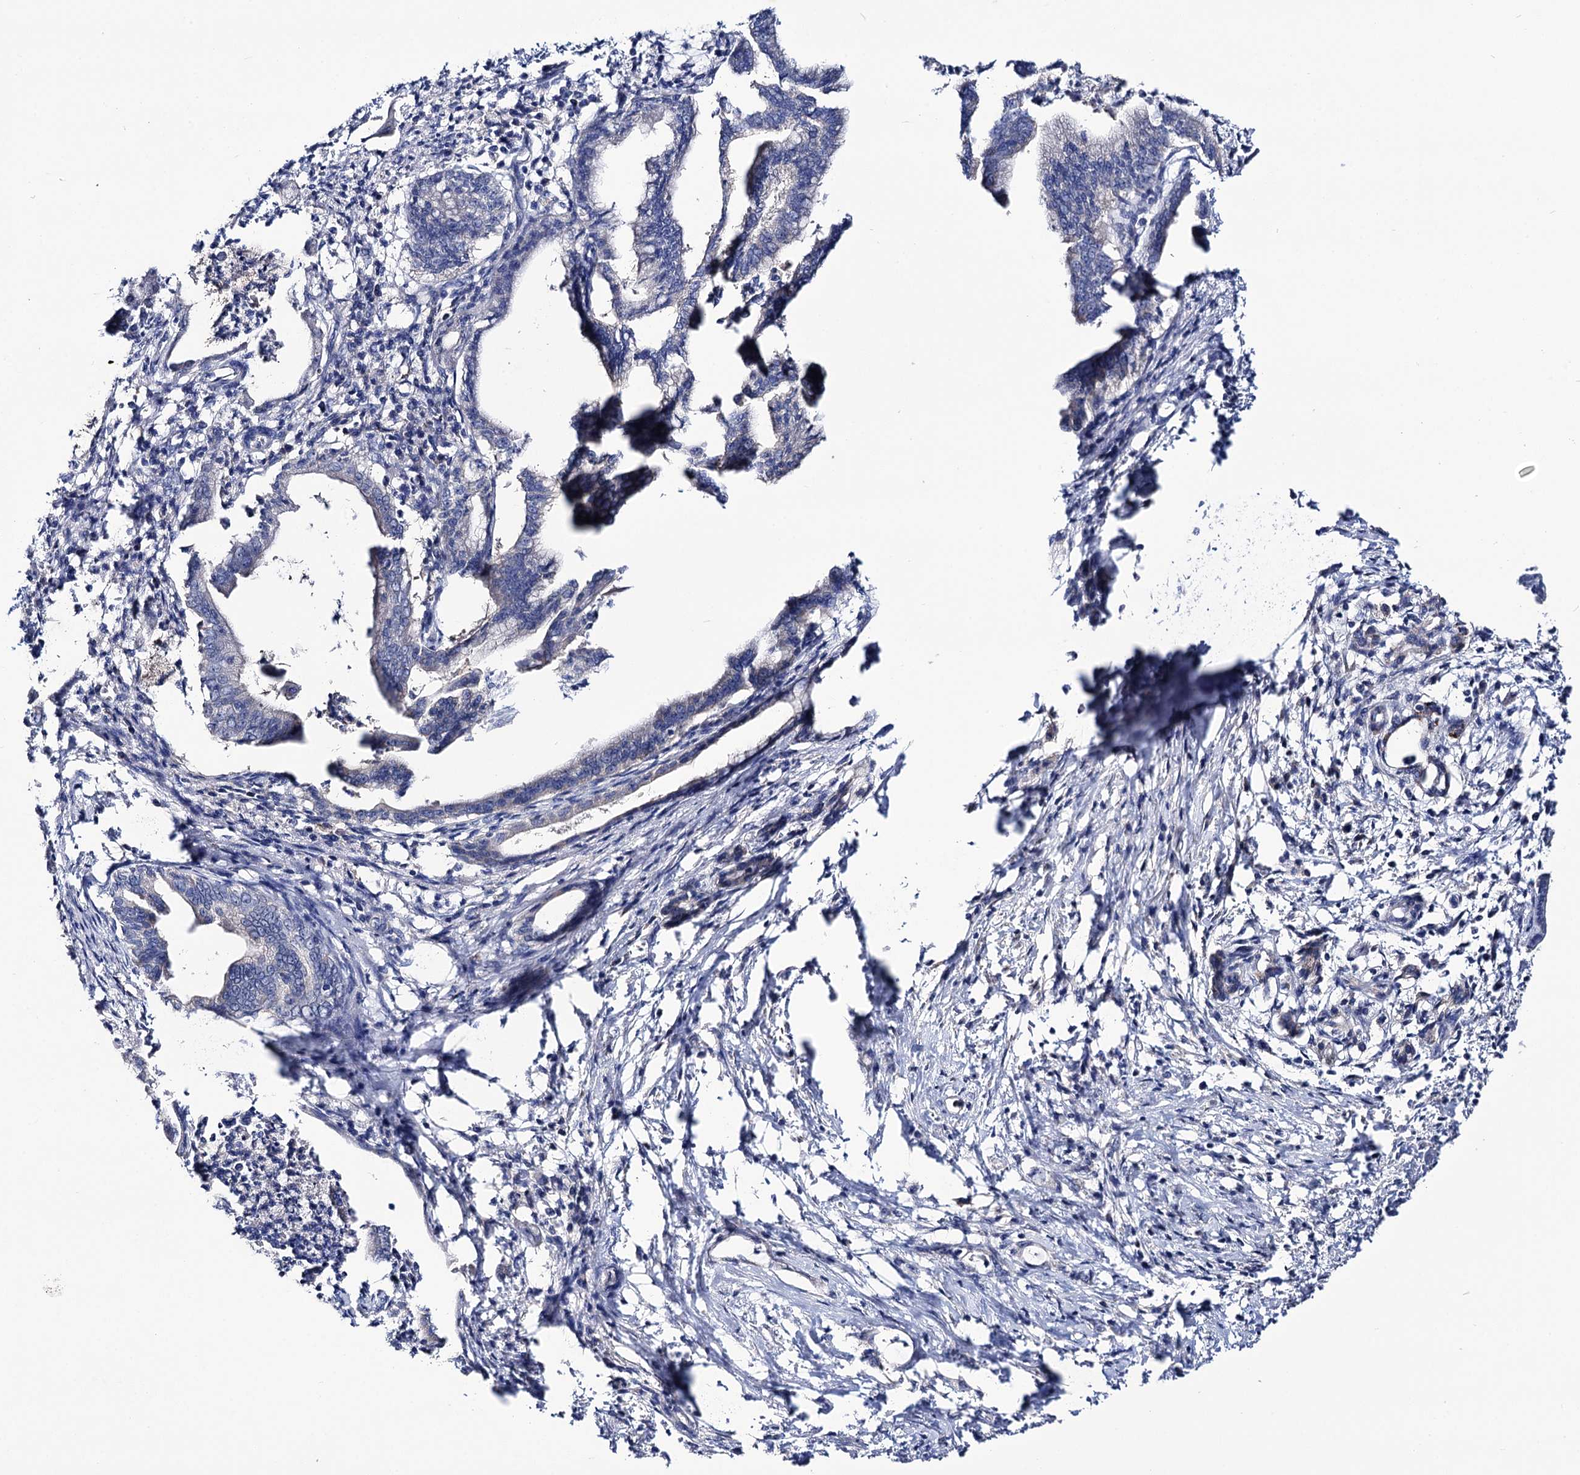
{"staining": {"intensity": "negative", "quantity": "none", "location": "none"}, "tissue": "pancreatic cancer", "cell_type": "Tumor cells", "image_type": "cancer", "snomed": [{"axis": "morphology", "description": "Adenocarcinoma, NOS"}, {"axis": "topography", "description": "Pancreas"}], "caption": "Immunohistochemistry (IHC) of pancreatic cancer (adenocarcinoma) exhibits no expression in tumor cells.", "gene": "PPP1R32", "patient": {"sex": "female", "age": 55}}